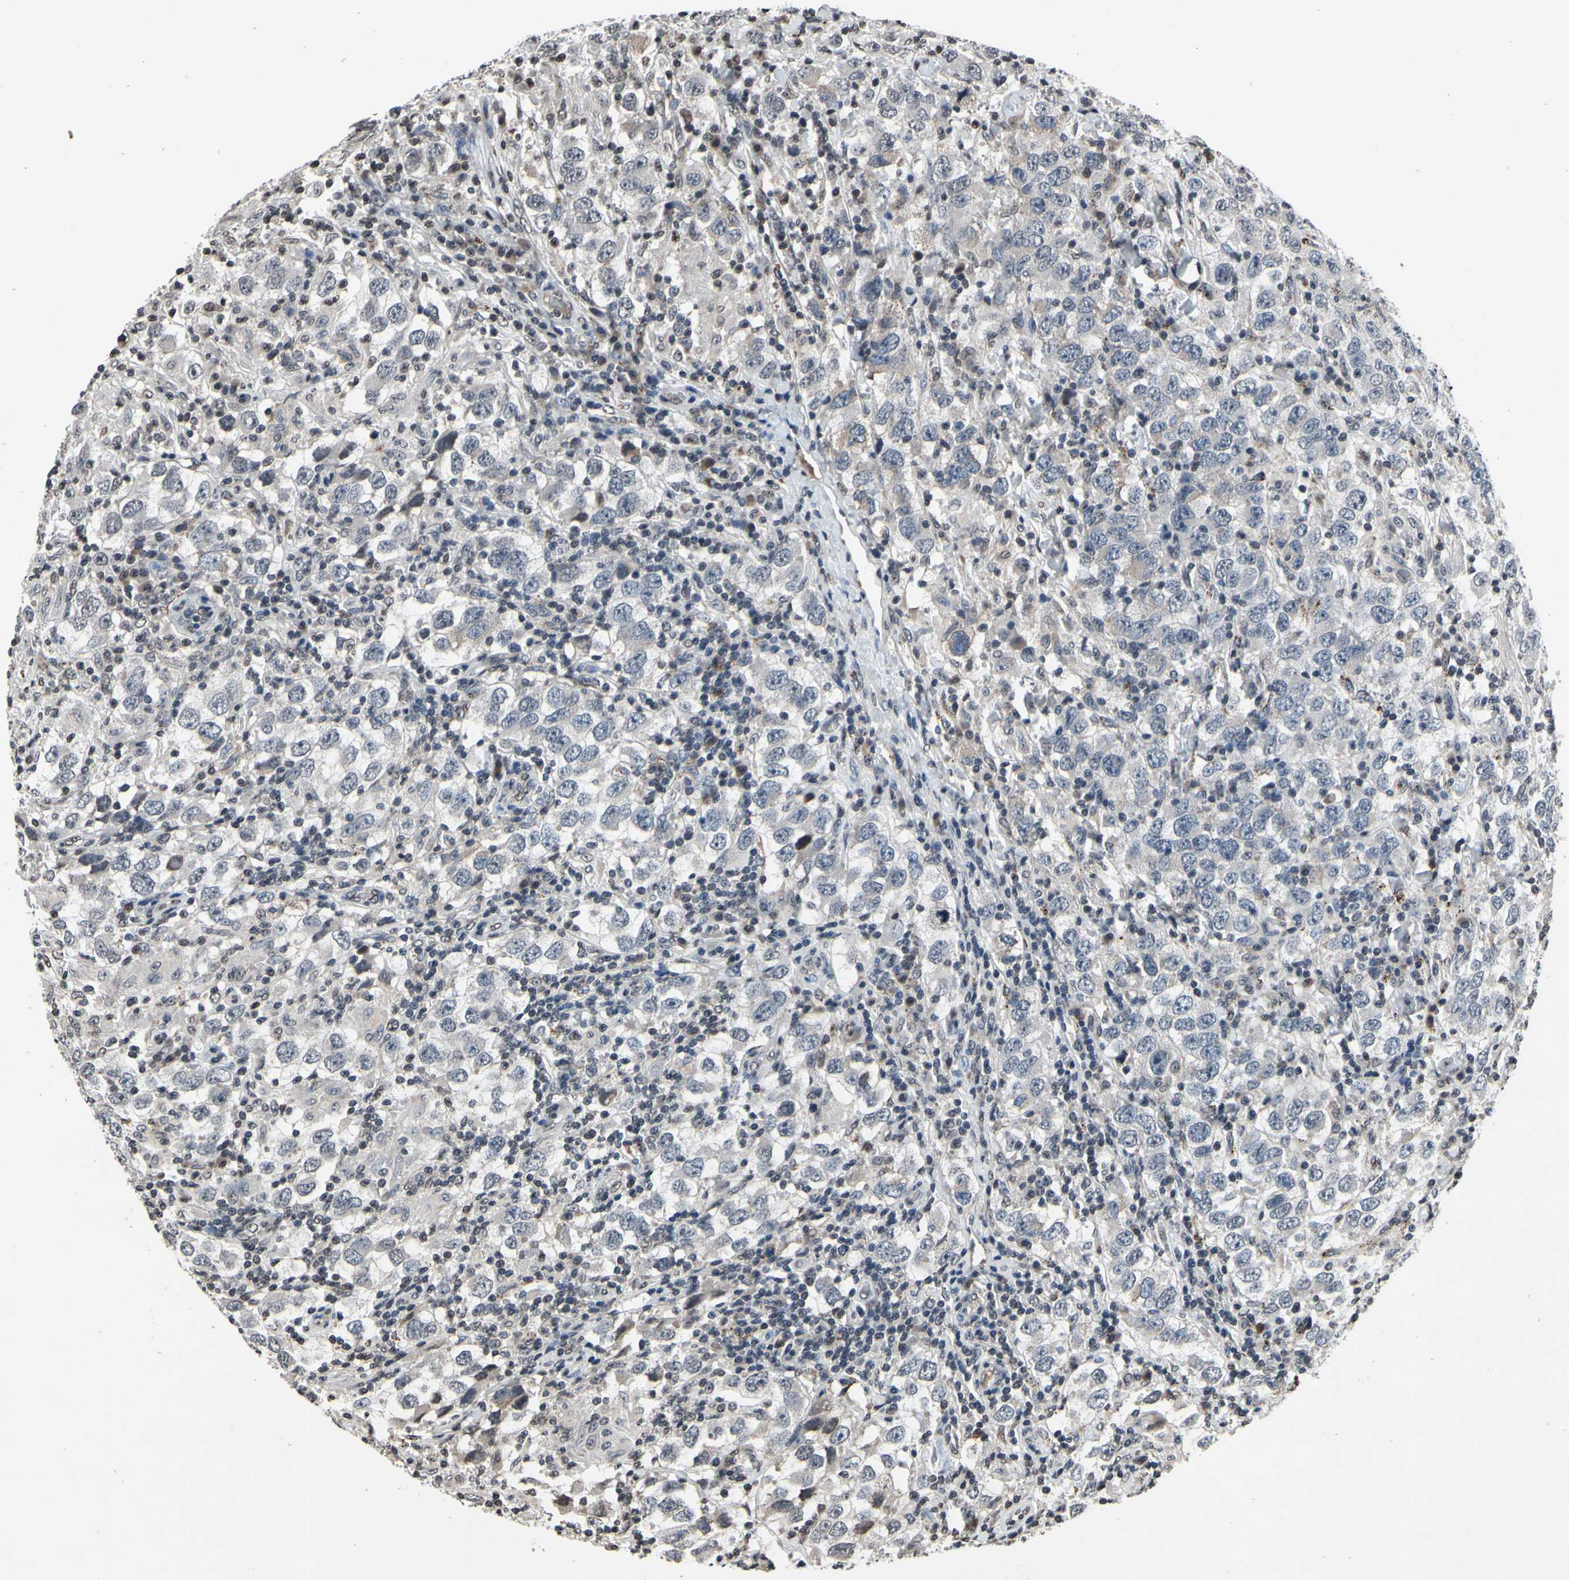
{"staining": {"intensity": "negative", "quantity": "none", "location": "none"}, "tissue": "testis cancer", "cell_type": "Tumor cells", "image_type": "cancer", "snomed": [{"axis": "morphology", "description": "Carcinoma, Embryonal, NOS"}, {"axis": "topography", "description": "Testis"}], "caption": "Protein analysis of testis cancer shows no significant staining in tumor cells.", "gene": "HIPK2", "patient": {"sex": "male", "age": 21}}